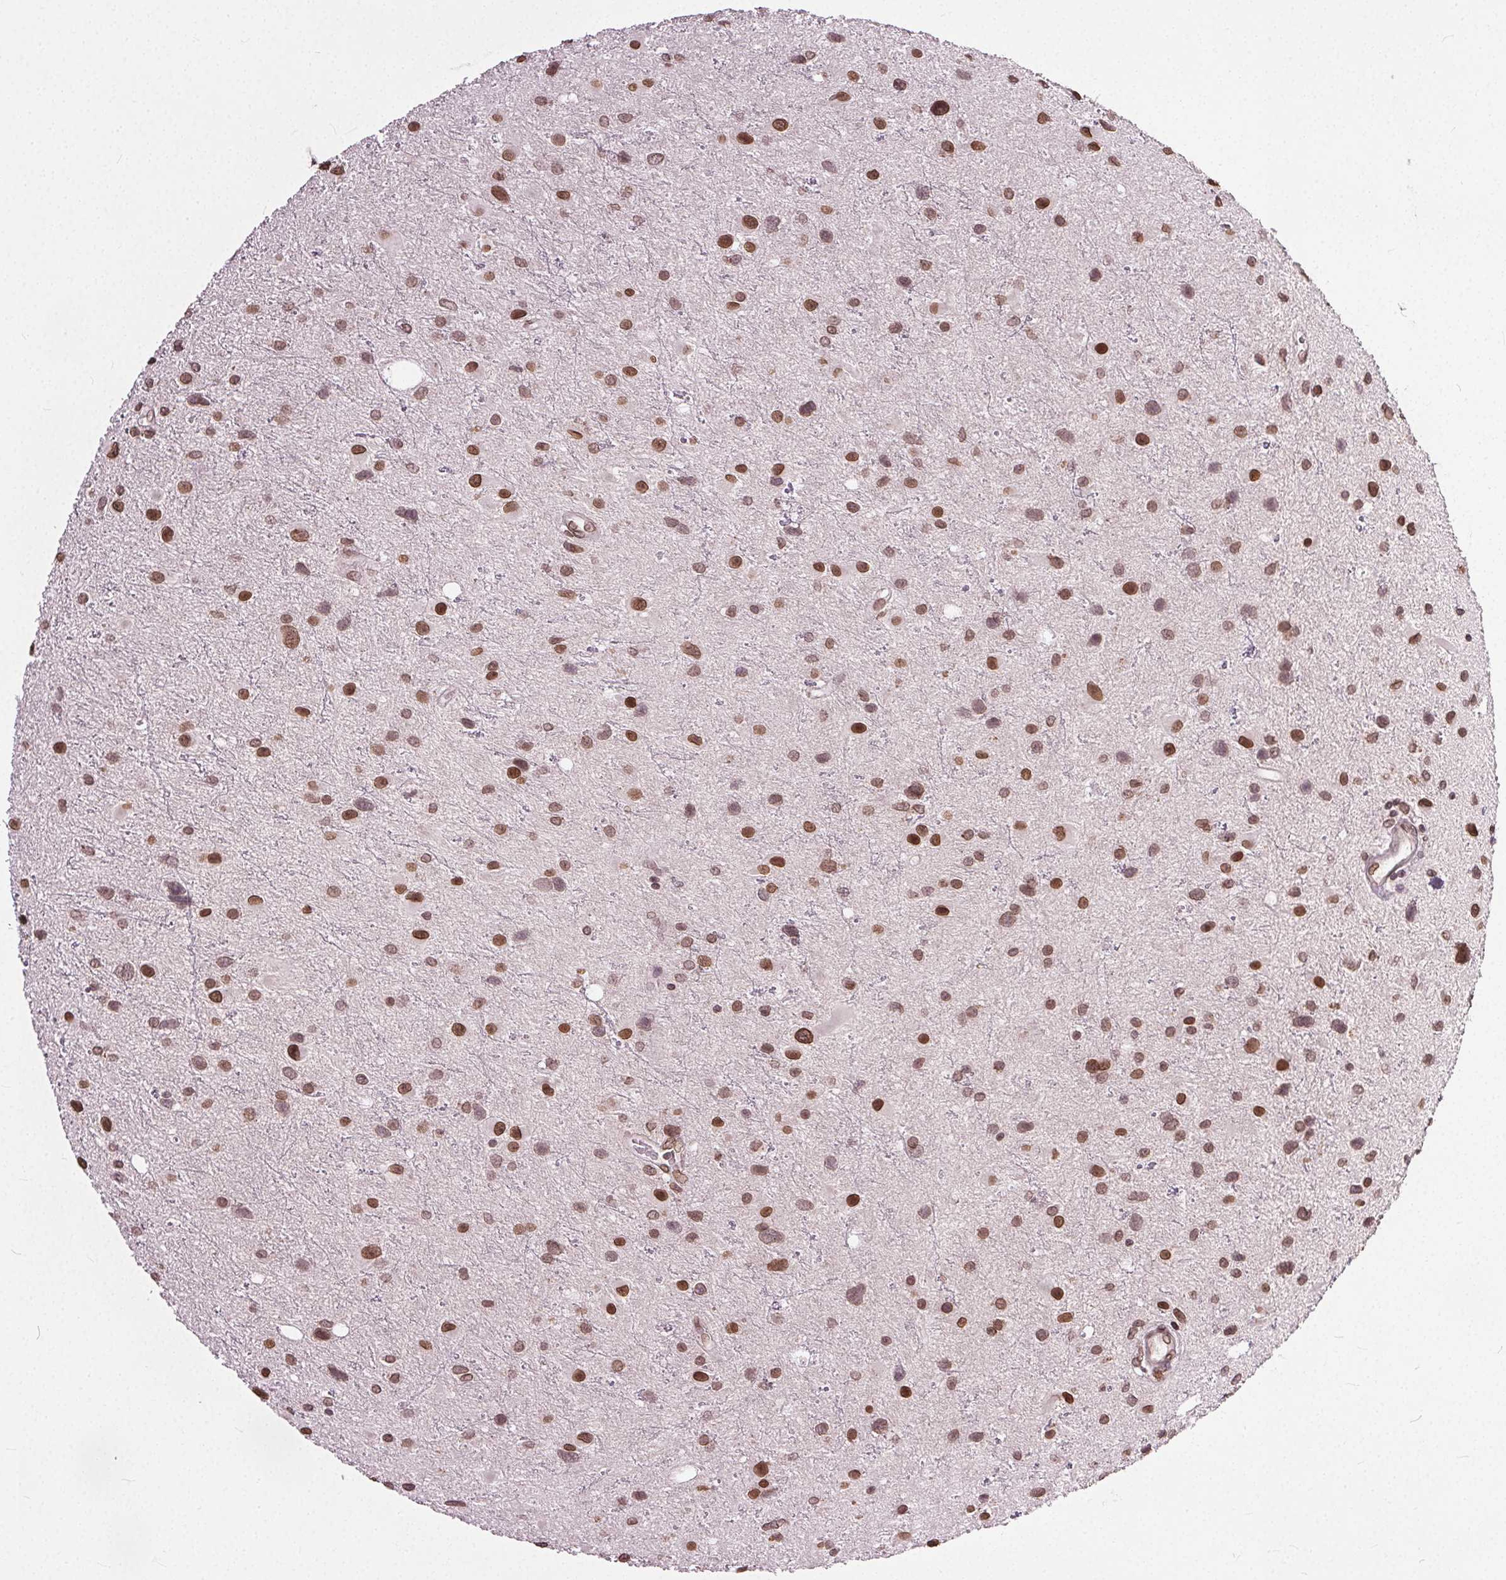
{"staining": {"intensity": "strong", "quantity": ">75%", "location": "nuclear"}, "tissue": "glioma", "cell_type": "Tumor cells", "image_type": "cancer", "snomed": [{"axis": "morphology", "description": "Glioma, malignant, Low grade"}, {"axis": "topography", "description": "Brain"}], "caption": "Glioma was stained to show a protein in brown. There is high levels of strong nuclear positivity in about >75% of tumor cells.", "gene": "TTC39C", "patient": {"sex": "female", "age": 32}}